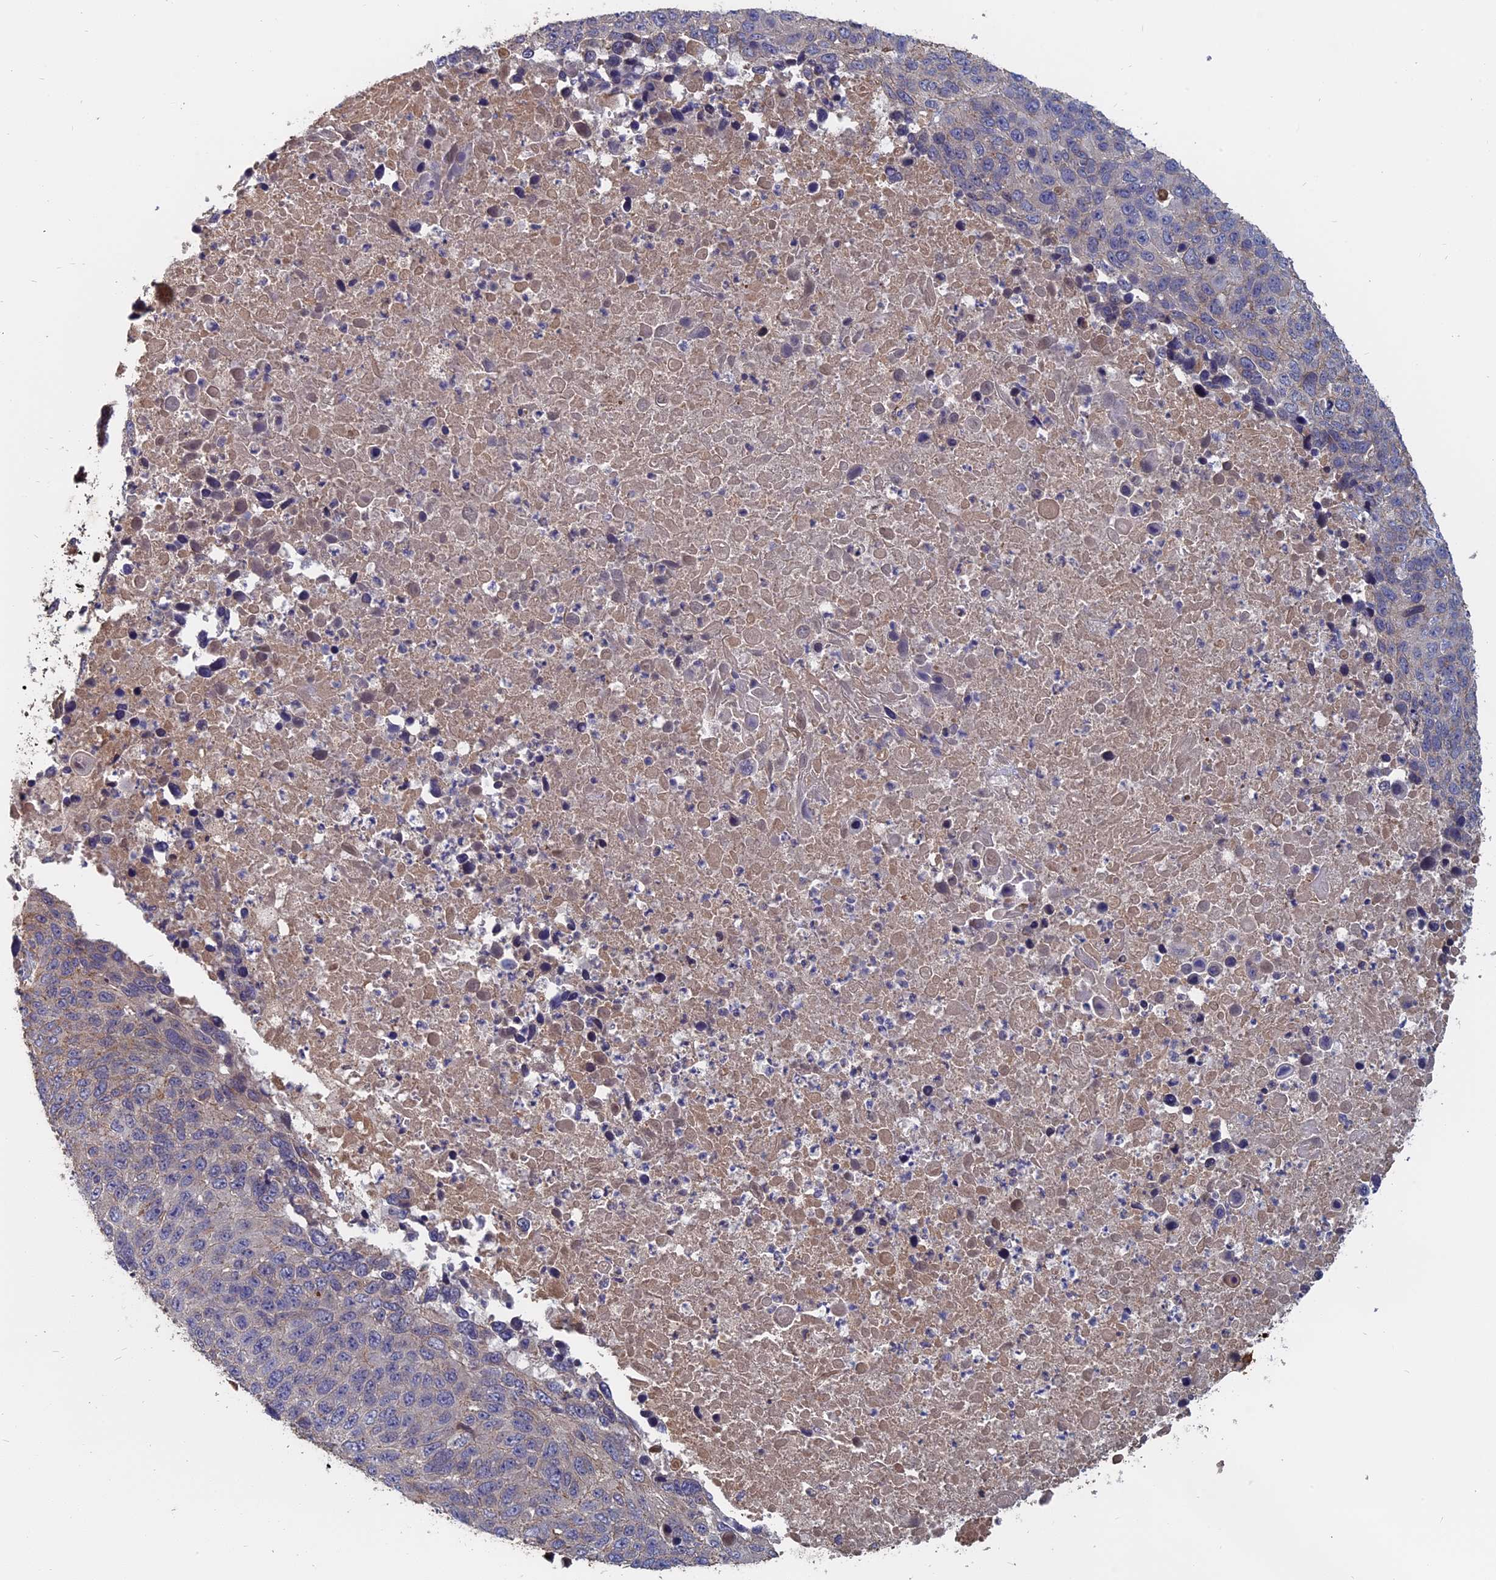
{"staining": {"intensity": "negative", "quantity": "none", "location": "none"}, "tissue": "lung cancer", "cell_type": "Tumor cells", "image_type": "cancer", "snomed": [{"axis": "morphology", "description": "Normal tissue, NOS"}, {"axis": "morphology", "description": "Squamous cell carcinoma, NOS"}, {"axis": "topography", "description": "Lymph node"}, {"axis": "topography", "description": "Lung"}], "caption": "The immunohistochemistry image has no significant expression in tumor cells of lung cancer tissue.", "gene": "SLC33A1", "patient": {"sex": "male", "age": 66}}